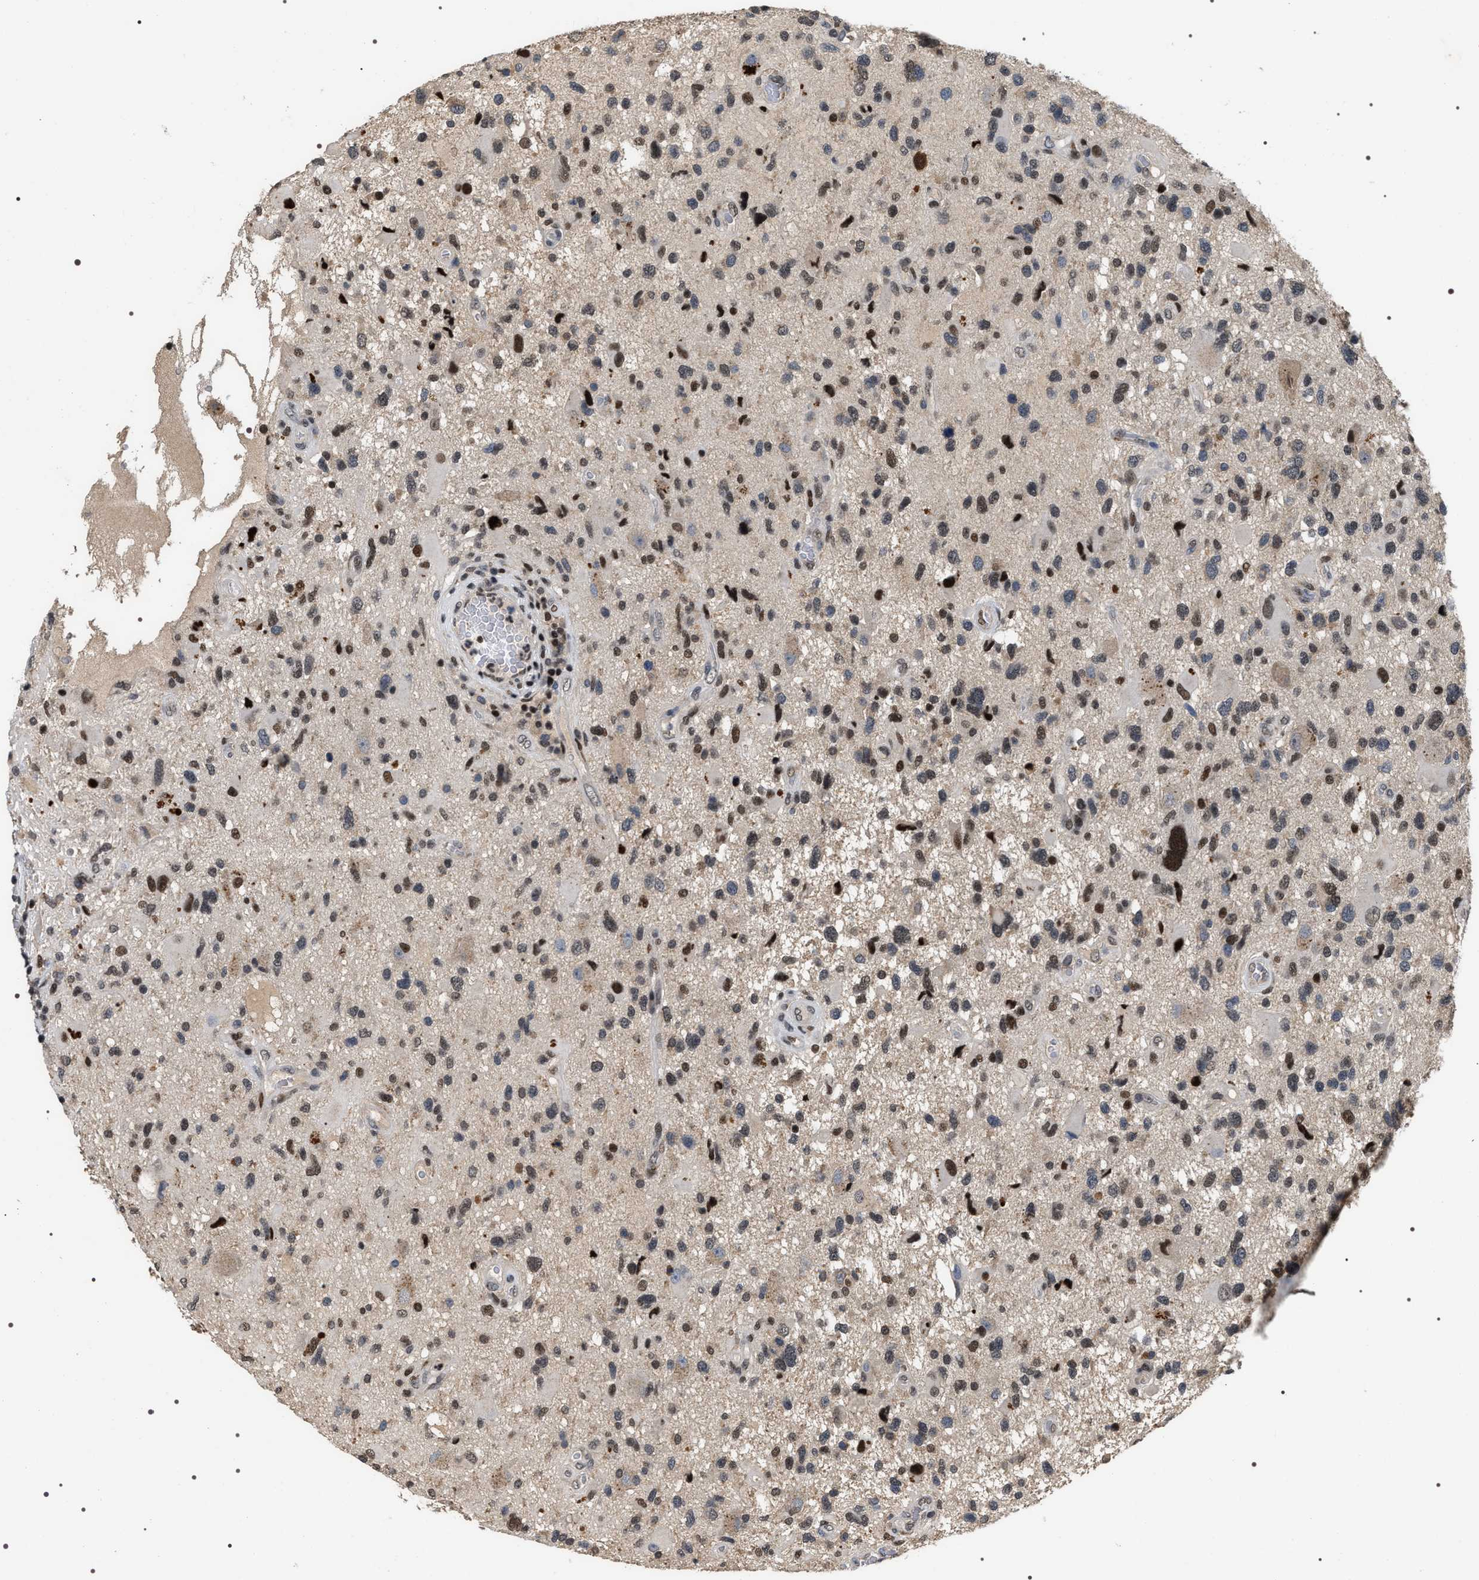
{"staining": {"intensity": "moderate", "quantity": ">75%", "location": "nuclear"}, "tissue": "glioma", "cell_type": "Tumor cells", "image_type": "cancer", "snomed": [{"axis": "morphology", "description": "Glioma, malignant, High grade"}, {"axis": "topography", "description": "Brain"}], "caption": "DAB (3,3'-diaminobenzidine) immunohistochemical staining of malignant high-grade glioma exhibits moderate nuclear protein positivity in about >75% of tumor cells. Nuclei are stained in blue.", "gene": "C7orf25", "patient": {"sex": "male", "age": 33}}